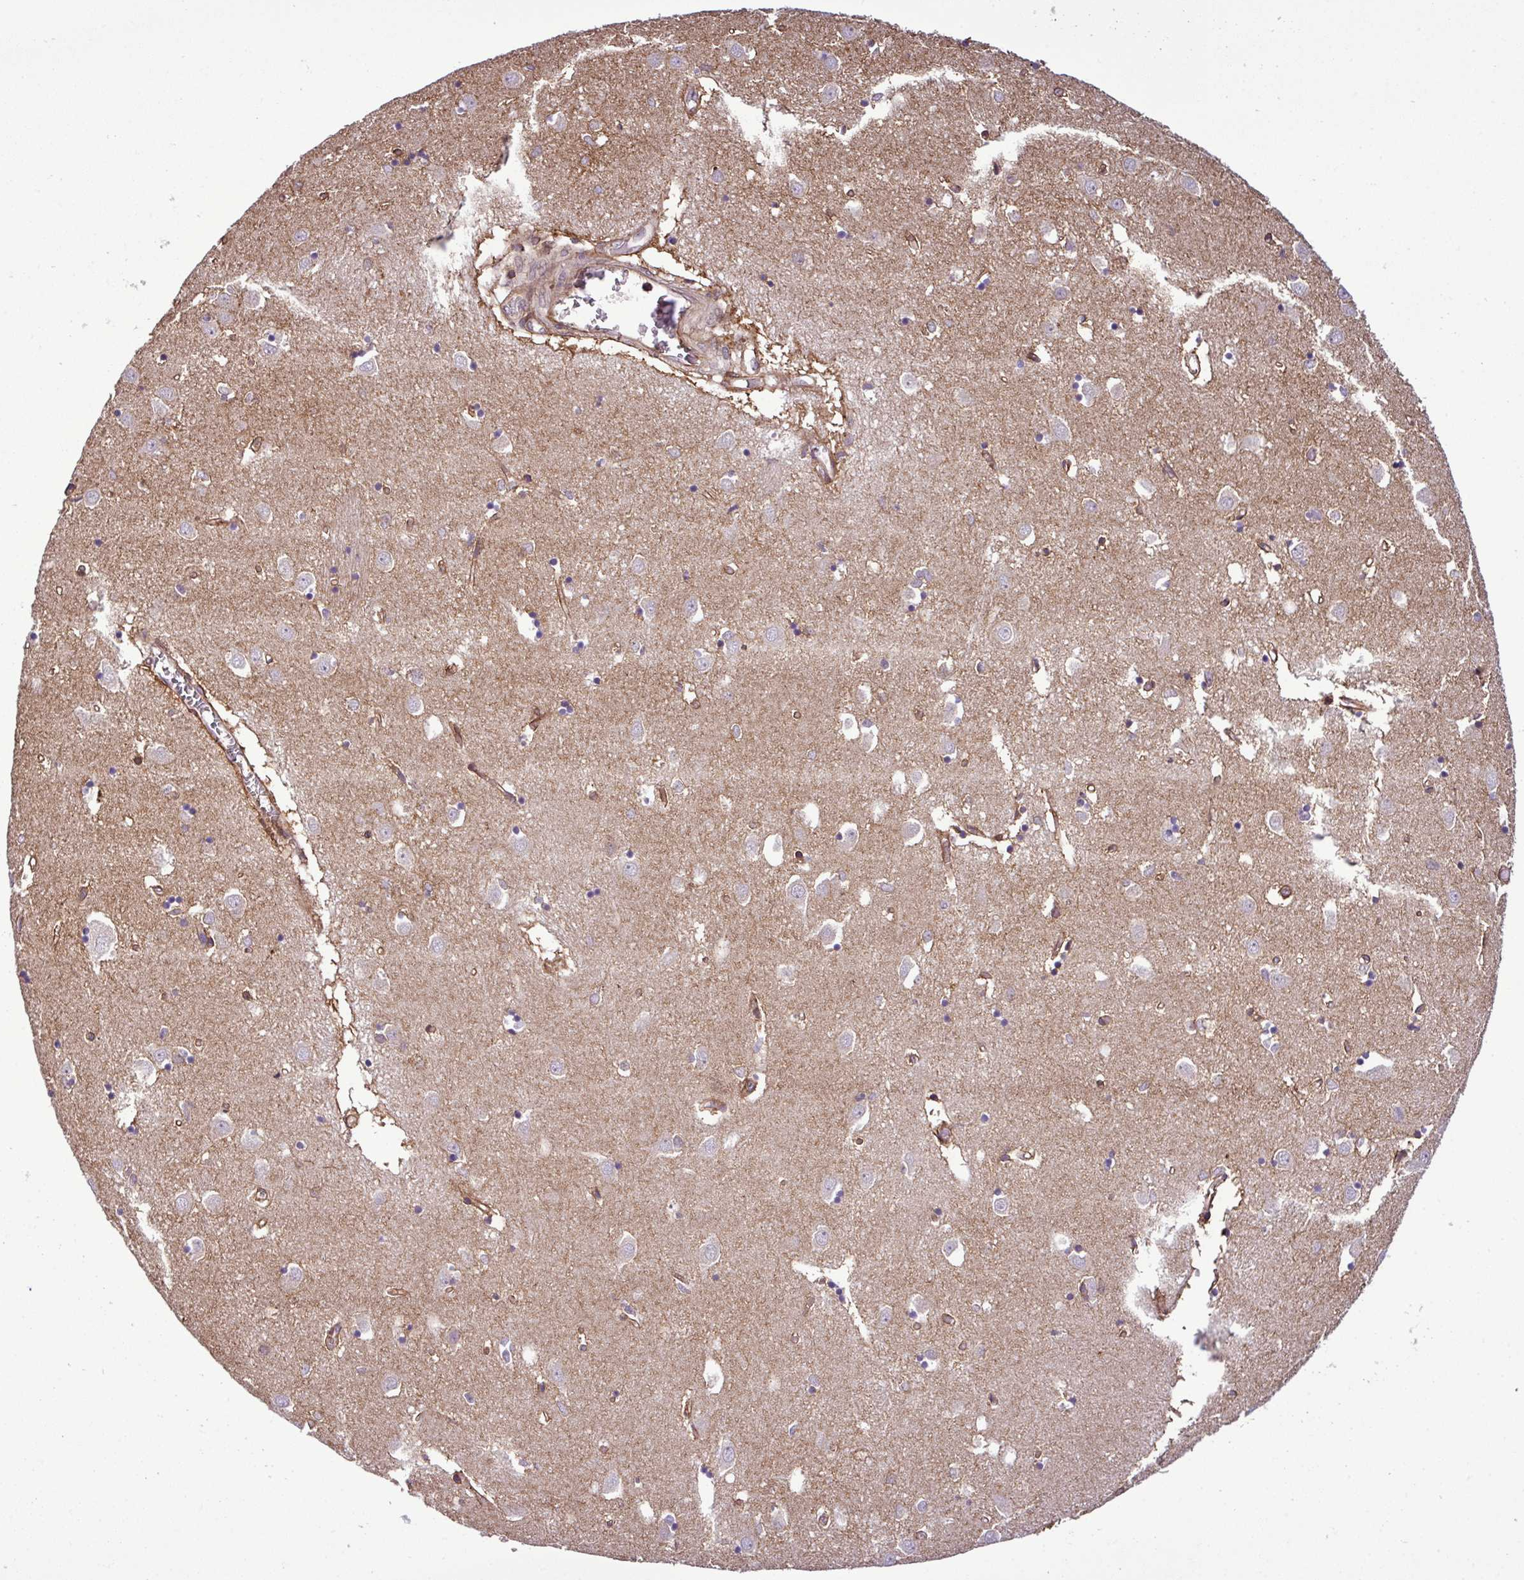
{"staining": {"intensity": "negative", "quantity": "none", "location": "none"}, "tissue": "caudate", "cell_type": "Glial cells", "image_type": "normal", "snomed": [{"axis": "morphology", "description": "Normal tissue, NOS"}, {"axis": "topography", "description": "Lateral ventricle wall"}], "caption": "DAB (3,3'-diaminobenzidine) immunohistochemical staining of normal caudate exhibits no significant positivity in glial cells. (Stains: DAB immunohistochemistry with hematoxylin counter stain, Microscopy: brightfield microscopy at high magnification).", "gene": "DLGAP4", "patient": {"sex": "male", "age": 70}}